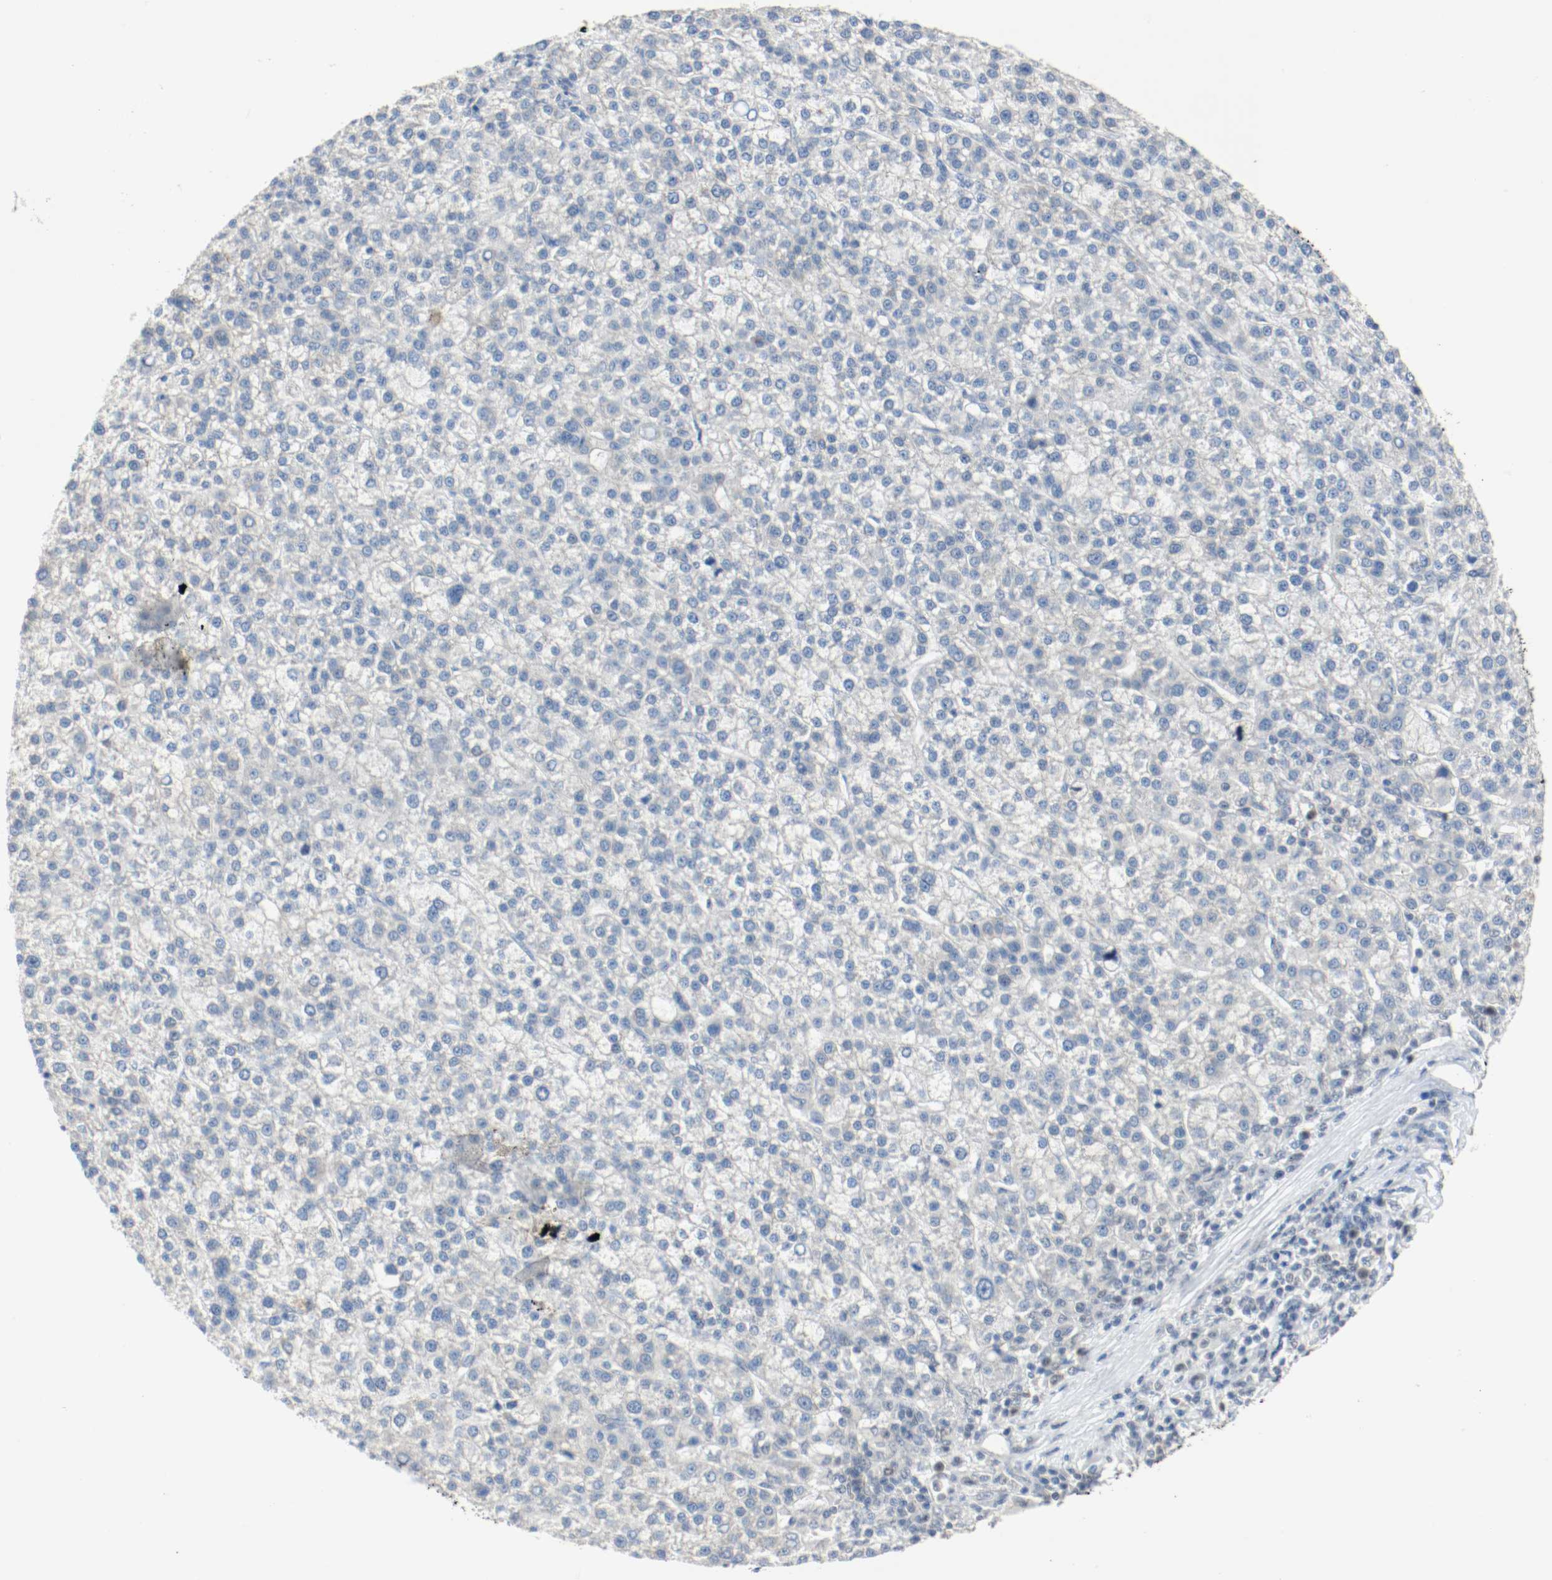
{"staining": {"intensity": "negative", "quantity": "none", "location": "none"}, "tissue": "liver cancer", "cell_type": "Tumor cells", "image_type": "cancer", "snomed": [{"axis": "morphology", "description": "Carcinoma, Hepatocellular, NOS"}, {"axis": "topography", "description": "Liver"}], "caption": "Tumor cells are negative for brown protein staining in hepatocellular carcinoma (liver). (DAB immunohistochemistry (IHC) with hematoxylin counter stain).", "gene": "ASH1L", "patient": {"sex": "female", "age": 58}}